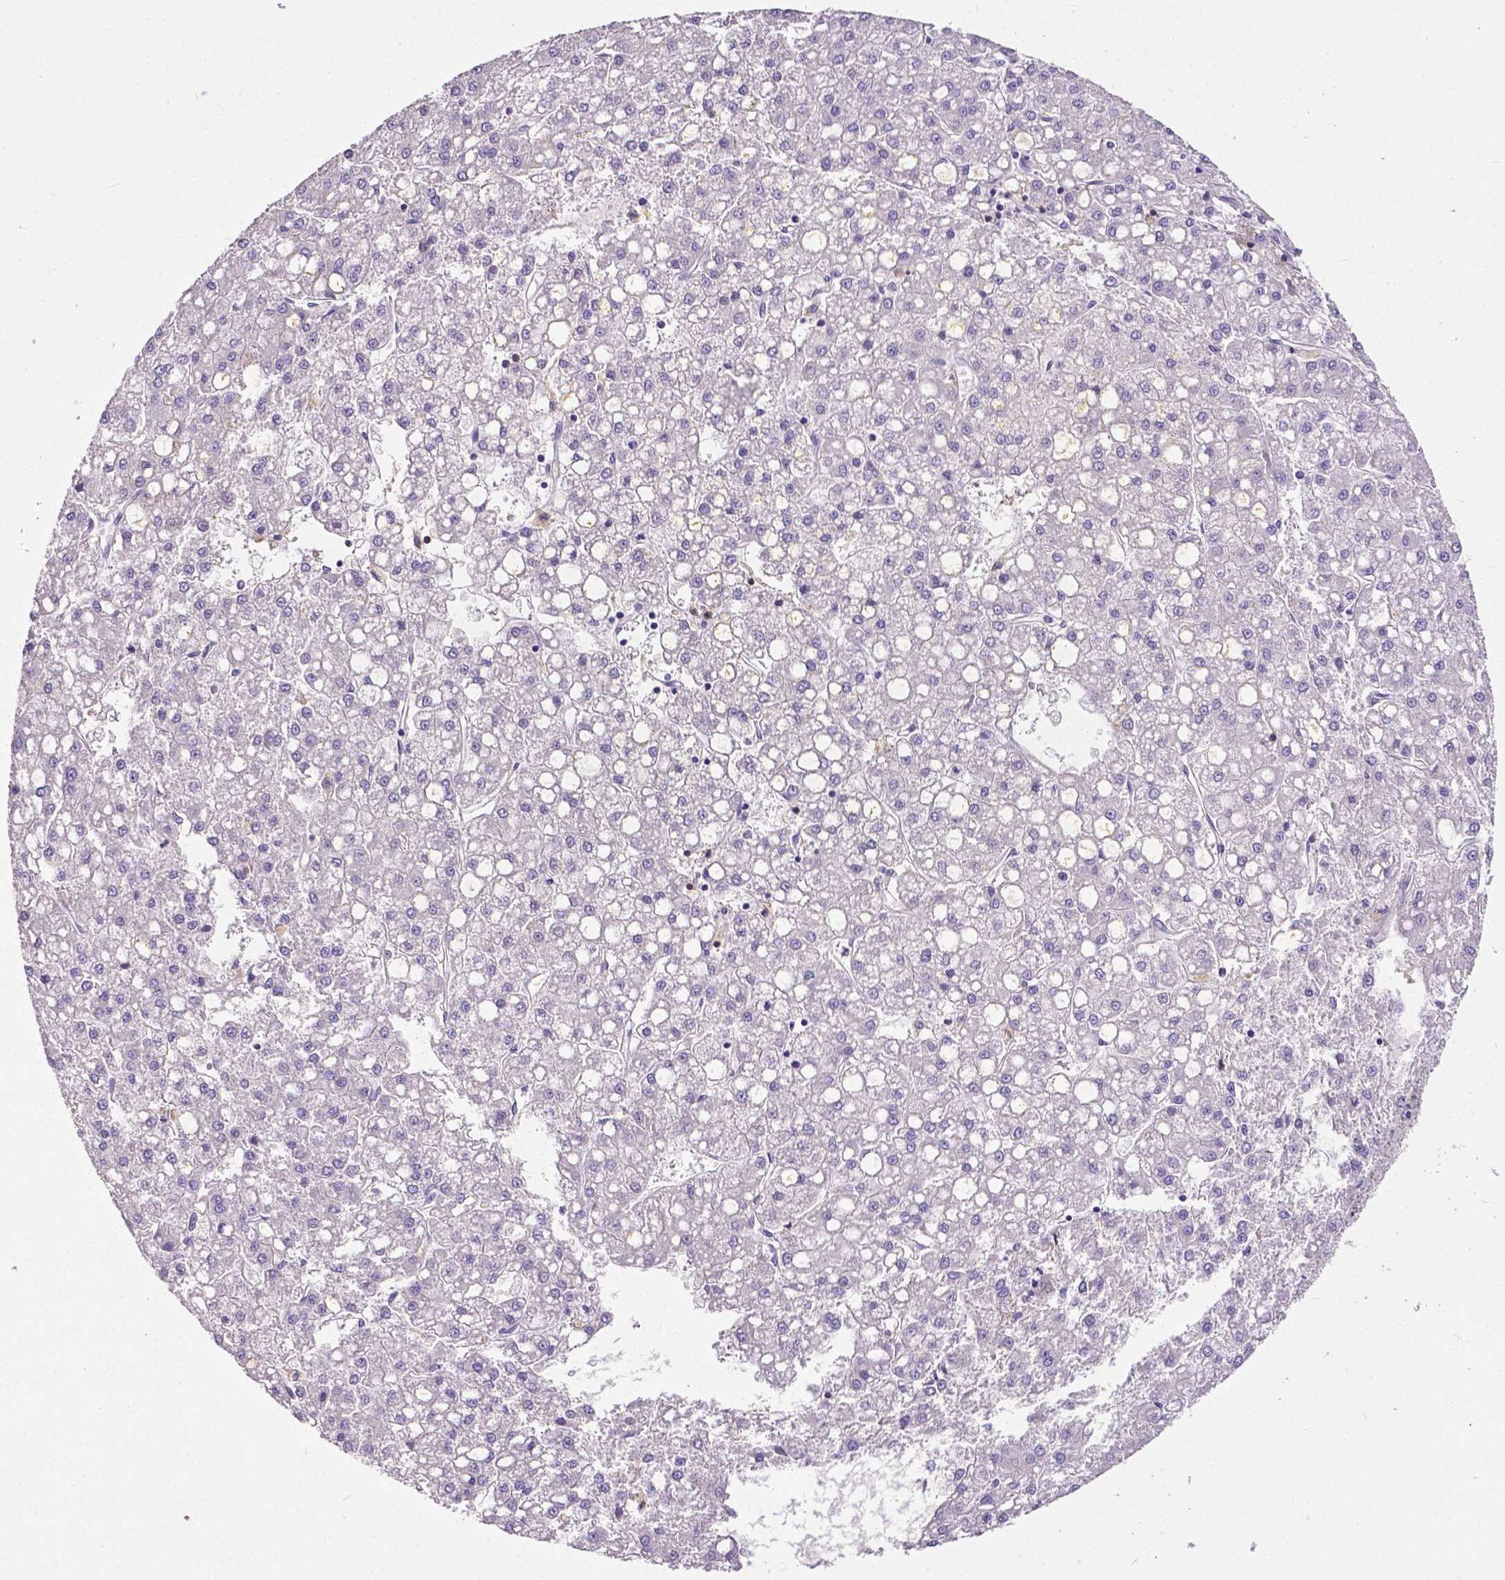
{"staining": {"intensity": "negative", "quantity": "none", "location": "none"}, "tissue": "liver cancer", "cell_type": "Tumor cells", "image_type": "cancer", "snomed": [{"axis": "morphology", "description": "Carcinoma, Hepatocellular, NOS"}, {"axis": "topography", "description": "Liver"}], "caption": "Protein analysis of liver cancer (hepatocellular carcinoma) displays no significant expression in tumor cells. (Immunohistochemistry, brightfield microscopy, high magnification).", "gene": "CD4", "patient": {"sex": "male", "age": 67}}